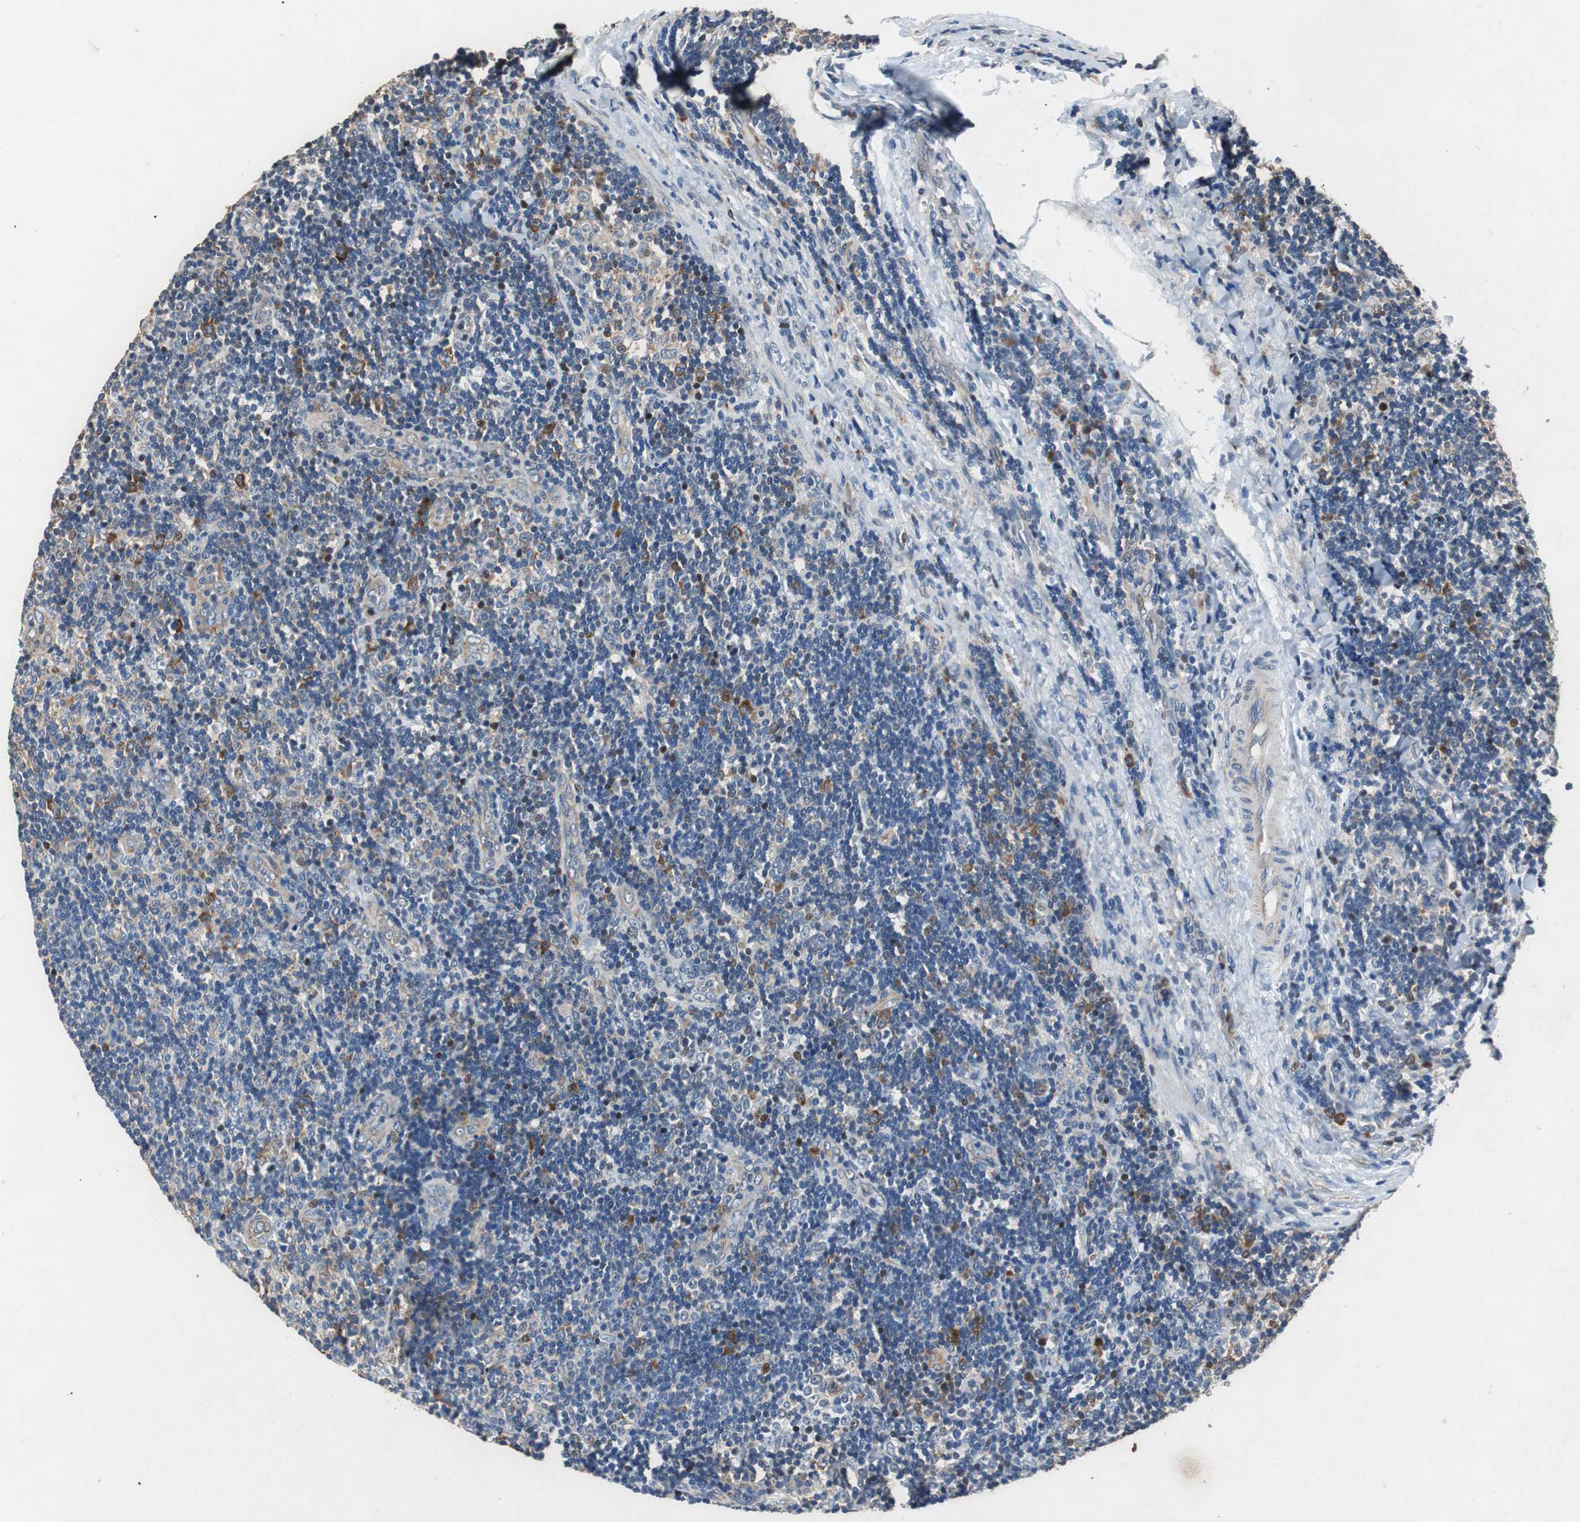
{"staining": {"intensity": "moderate", "quantity": "25%-75%", "location": "cytoplasmic/membranous,nuclear"}, "tissue": "lymph node", "cell_type": "Germinal center cells", "image_type": "normal", "snomed": [{"axis": "morphology", "description": "Normal tissue, NOS"}, {"axis": "topography", "description": "Lymph node"}, {"axis": "topography", "description": "Salivary gland"}], "caption": "Unremarkable lymph node reveals moderate cytoplasmic/membranous,nuclear expression in about 25%-75% of germinal center cells.", "gene": "RPL35", "patient": {"sex": "male", "age": 8}}